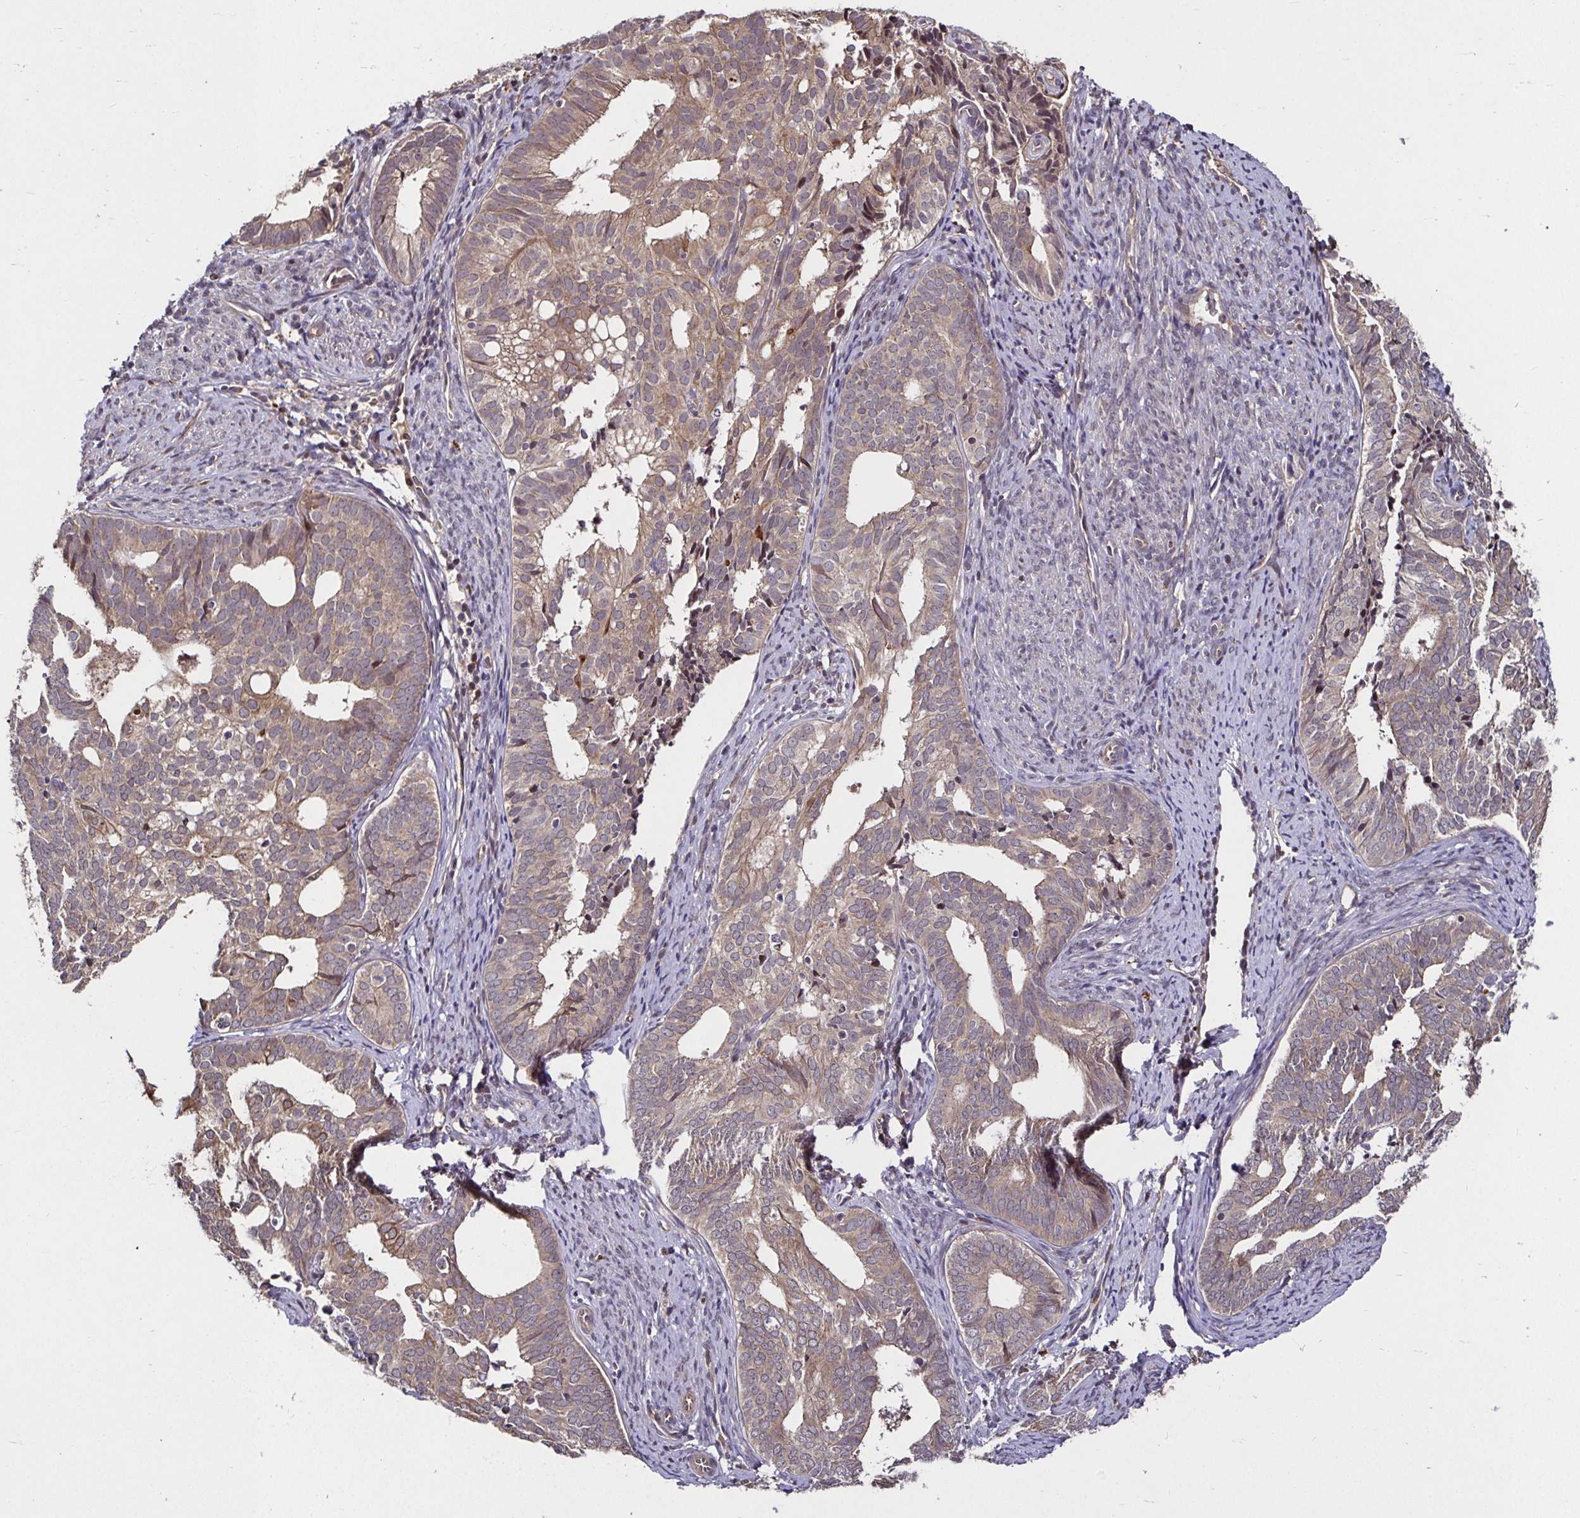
{"staining": {"intensity": "weak", "quantity": "25%-75%", "location": "cytoplasmic/membranous"}, "tissue": "endometrial cancer", "cell_type": "Tumor cells", "image_type": "cancer", "snomed": [{"axis": "morphology", "description": "Adenocarcinoma, NOS"}, {"axis": "topography", "description": "Endometrium"}], "caption": "An image showing weak cytoplasmic/membranous expression in approximately 25%-75% of tumor cells in endometrial cancer (adenocarcinoma), as visualized by brown immunohistochemical staining.", "gene": "SMYD3", "patient": {"sex": "female", "age": 75}}